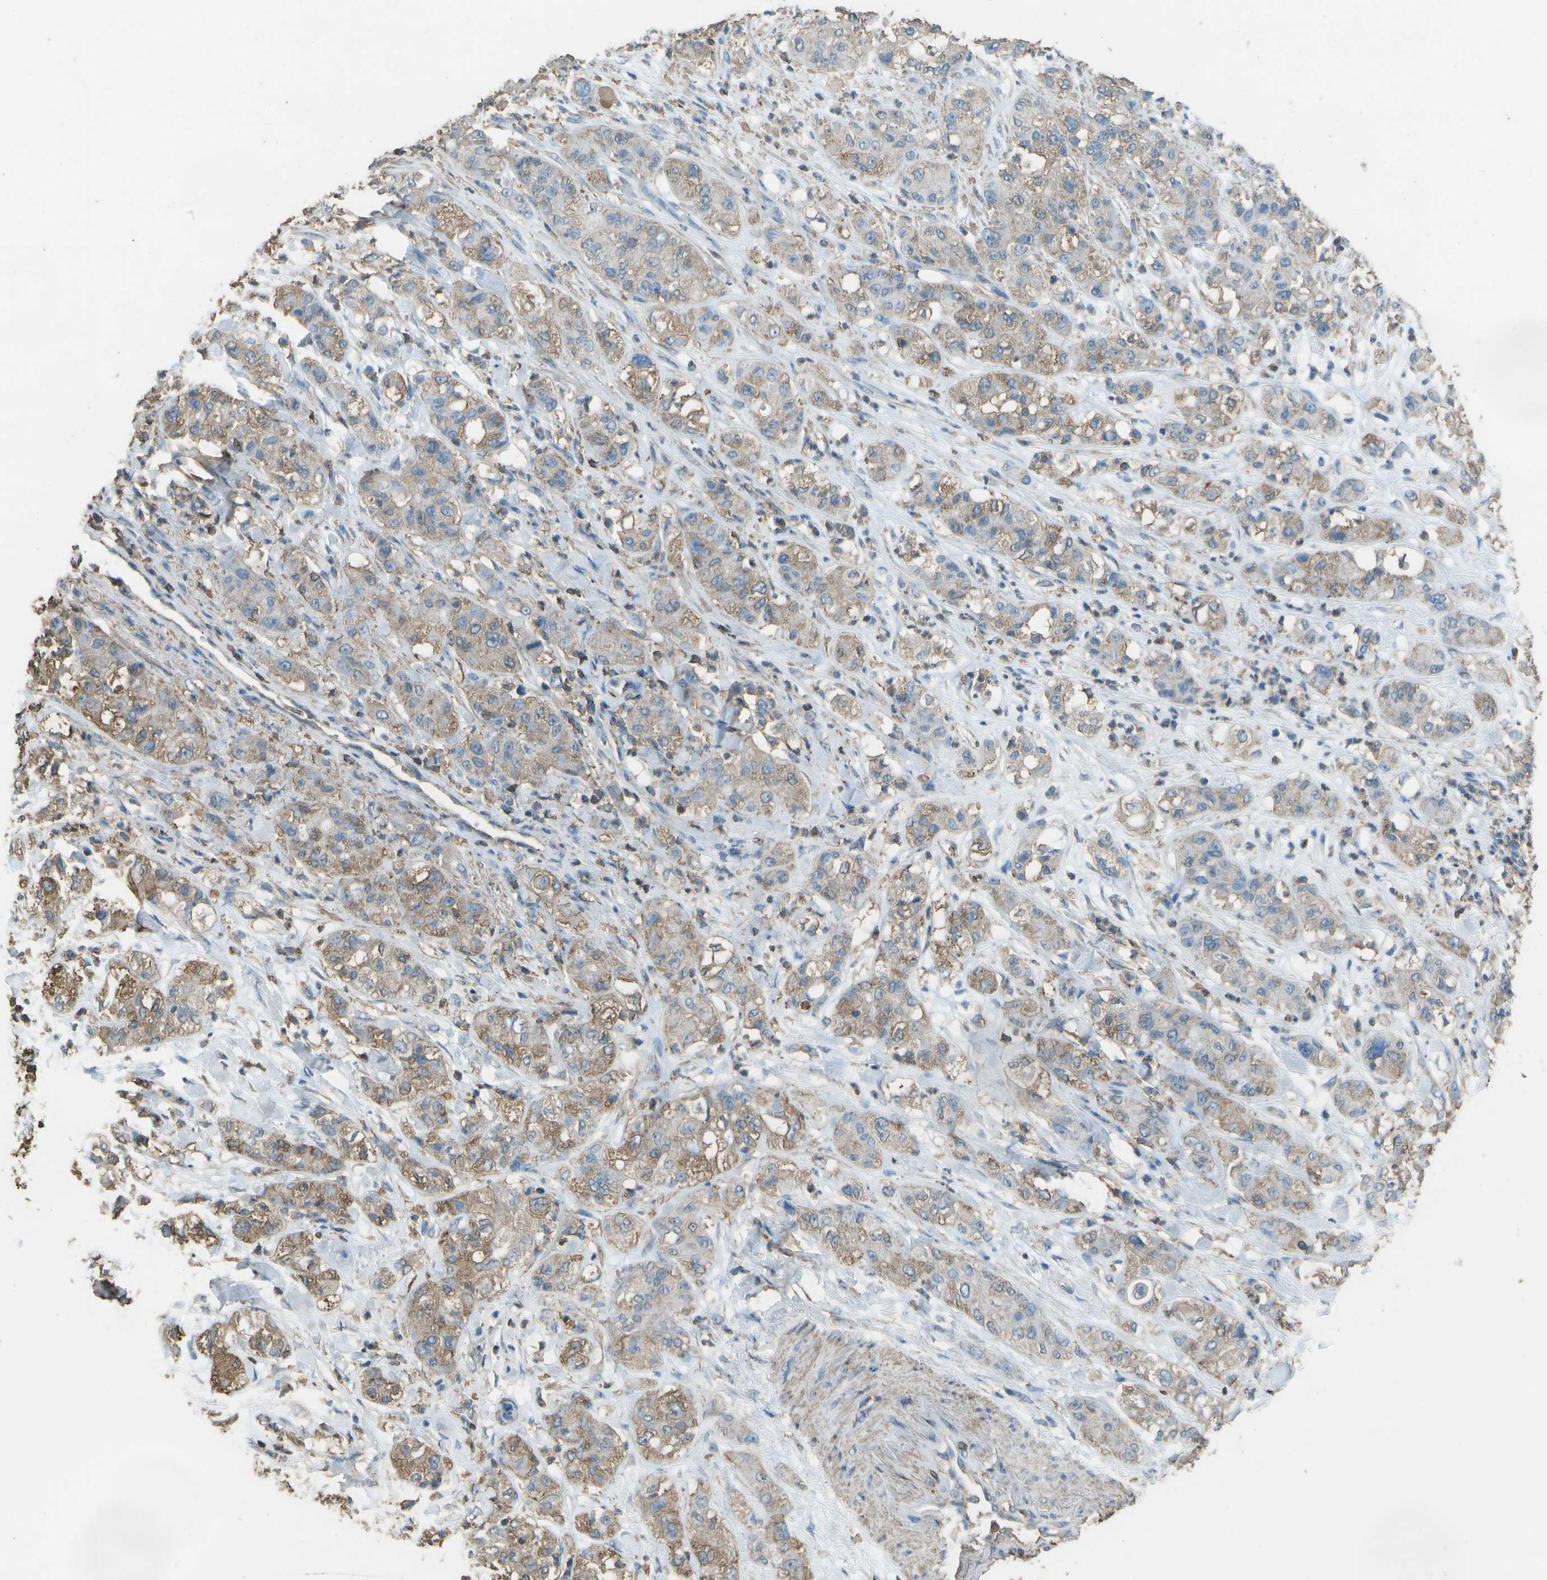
{"staining": {"intensity": "moderate", "quantity": ">75%", "location": "cytoplasmic/membranous"}, "tissue": "pancreatic cancer", "cell_type": "Tumor cells", "image_type": "cancer", "snomed": [{"axis": "morphology", "description": "Adenocarcinoma, NOS"}, {"axis": "topography", "description": "Pancreas"}], "caption": "Immunohistochemistry (IHC) staining of pancreatic adenocarcinoma, which reveals medium levels of moderate cytoplasmic/membranous positivity in about >75% of tumor cells indicating moderate cytoplasmic/membranous protein expression. The staining was performed using DAB (brown) for protein detection and nuclei were counterstained in hematoxylin (blue).", "gene": "CYP4F11", "patient": {"sex": "female", "age": 78}}